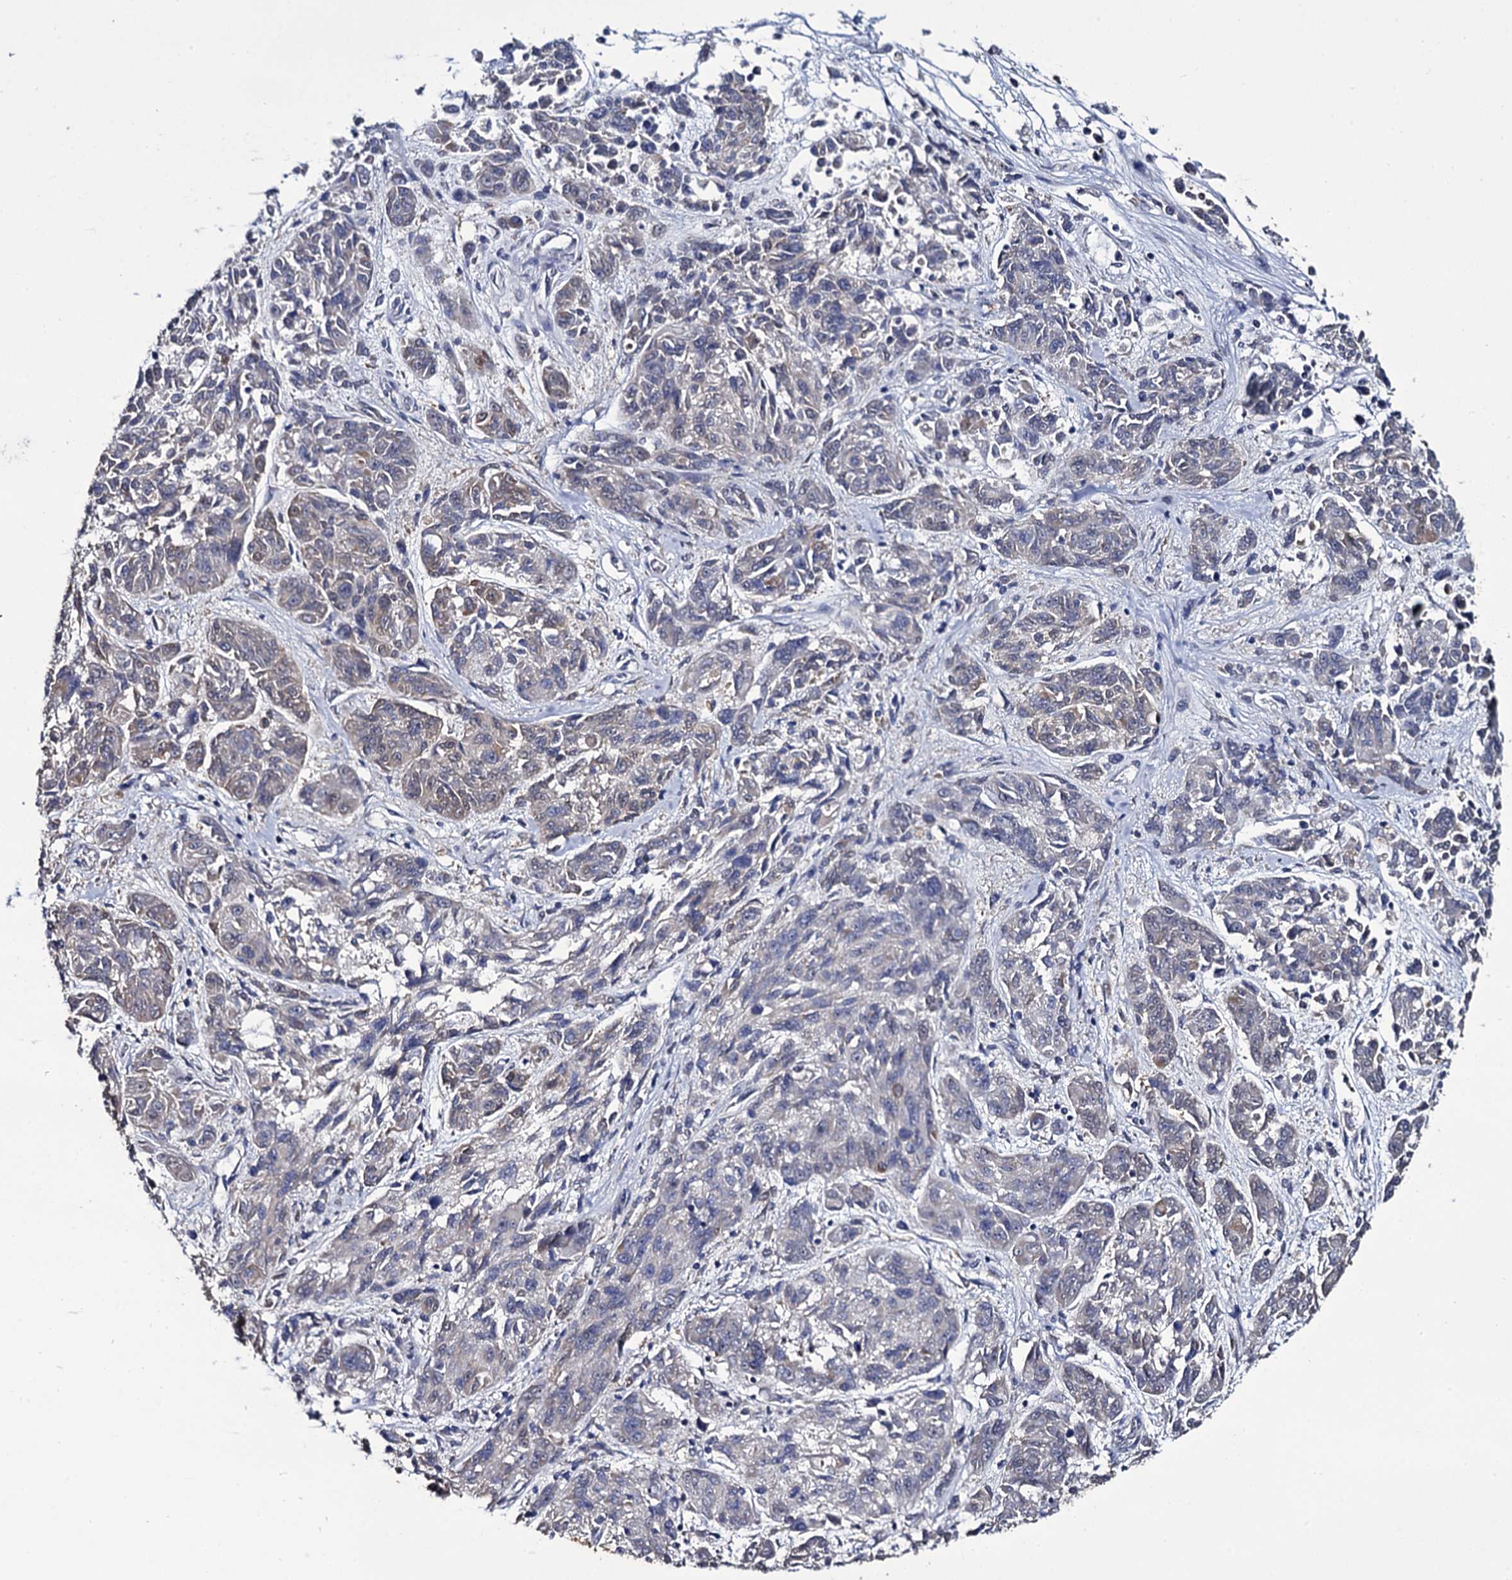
{"staining": {"intensity": "weak", "quantity": "<25%", "location": "cytoplasmic/membranous"}, "tissue": "melanoma", "cell_type": "Tumor cells", "image_type": "cancer", "snomed": [{"axis": "morphology", "description": "Malignant melanoma, NOS"}, {"axis": "topography", "description": "Skin"}], "caption": "Photomicrograph shows no protein expression in tumor cells of melanoma tissue. Brightfield microscopy of IHC stained with DAB (3,3'-diaminobenzidine) (brown) and hematoxylin (blue), captured at high magnification.", "gene": "CRYL1", "patient": {"sex": "male", "age": 53}}